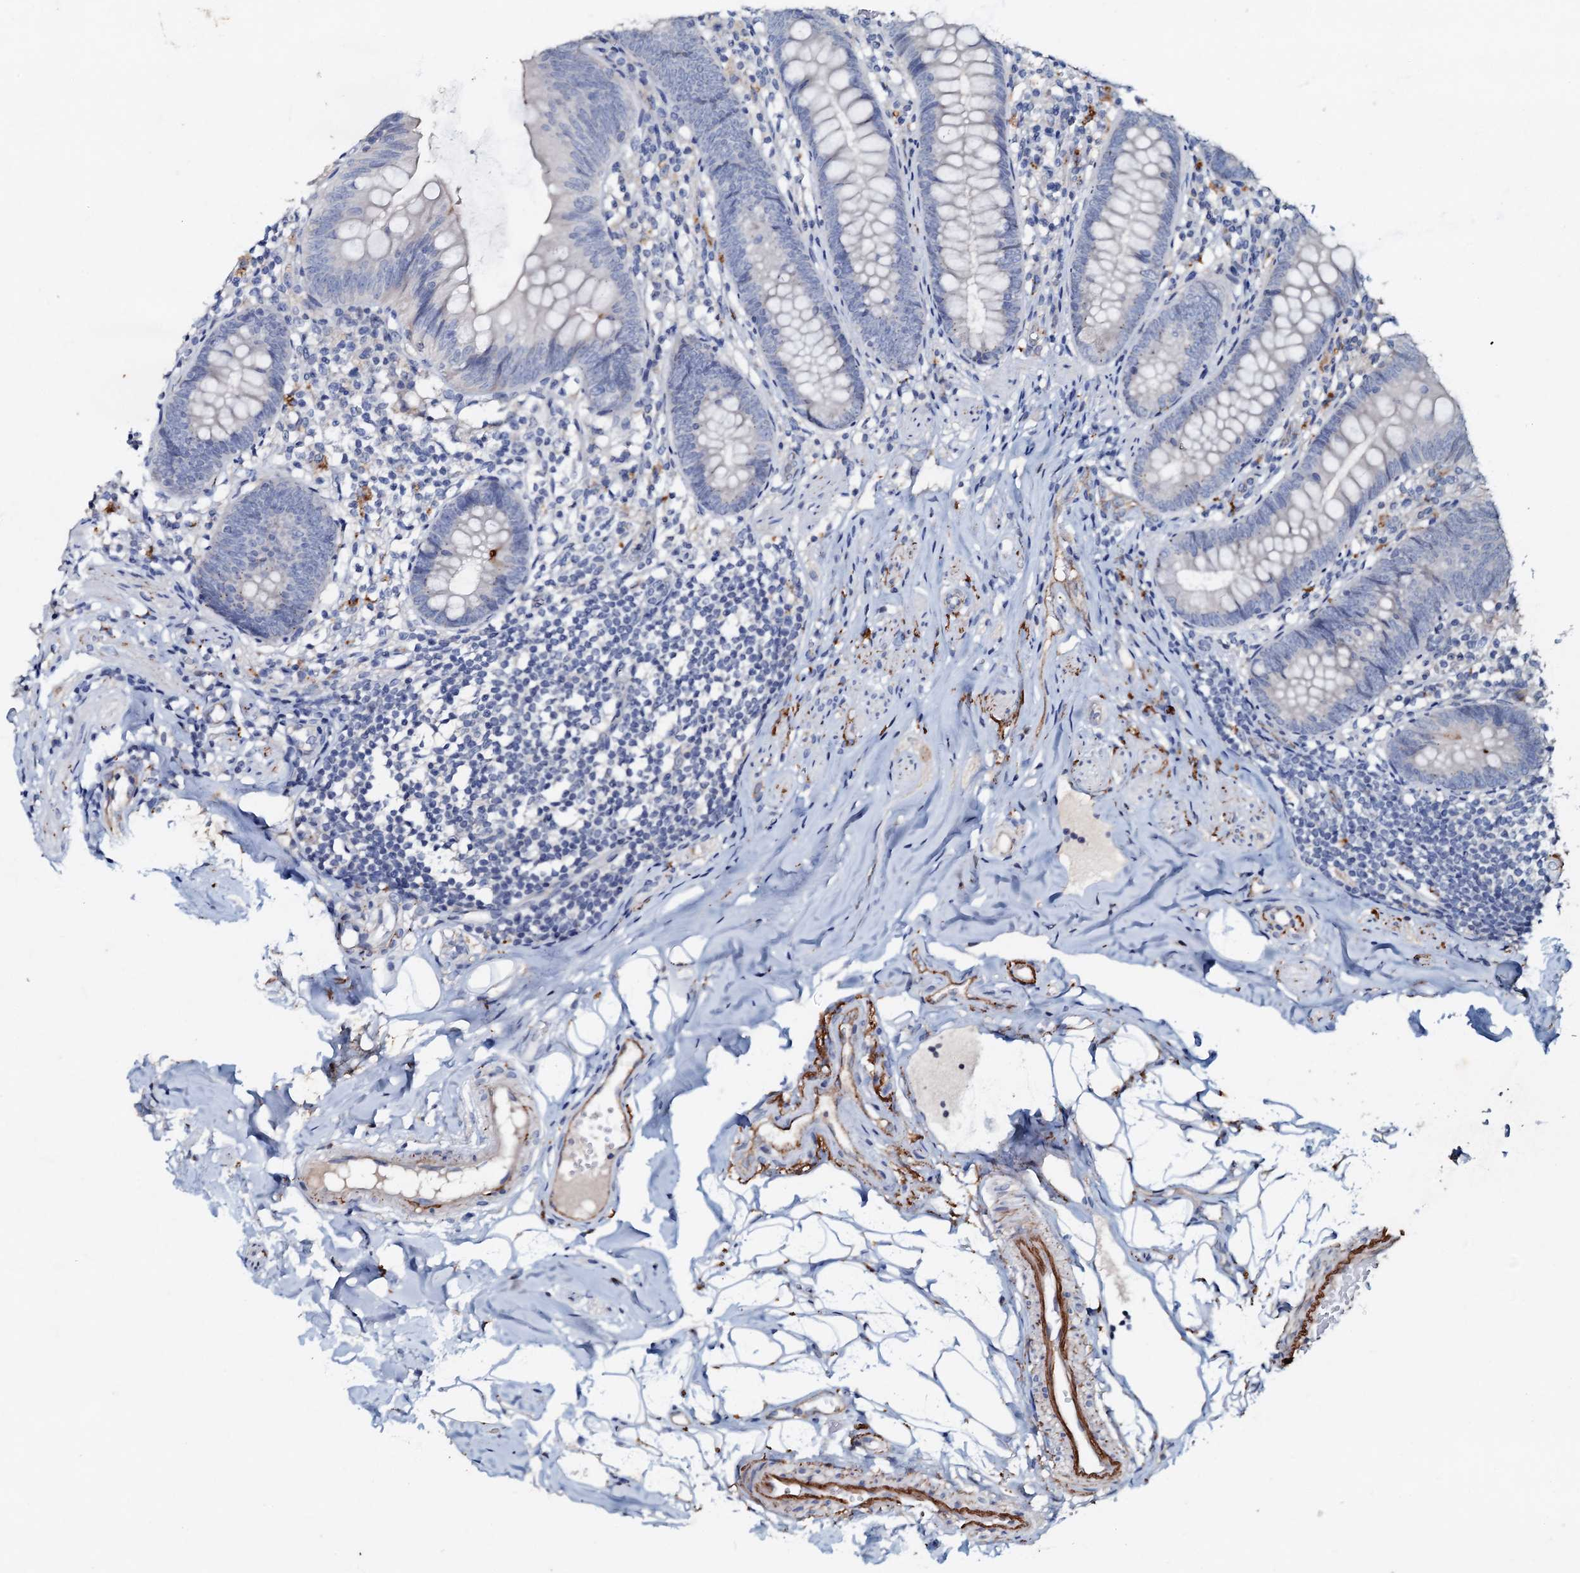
{"staining": {"intensity": "negative", "quantity": "none", "location": "none"}, "tissue": "appendix", "cell_type": "Glandular cells", "image_type": "normal", "snomed": [{"axis": "morphology", "description": "Normal tissue, NOS"}, {"axis": "topography", "description": "Appendix"}], "caption": "Appendix was stained to show a protein in brown. There is no significant staining in glandular cells. Brightfield microscopy of IHC stained with DAB (3,3'-diaminobenzidine) (brown) and hematoxylin (blue), captured at high magnification.", "gene": "MANSC4", "patient": {"sex": "female", "age": 62}}